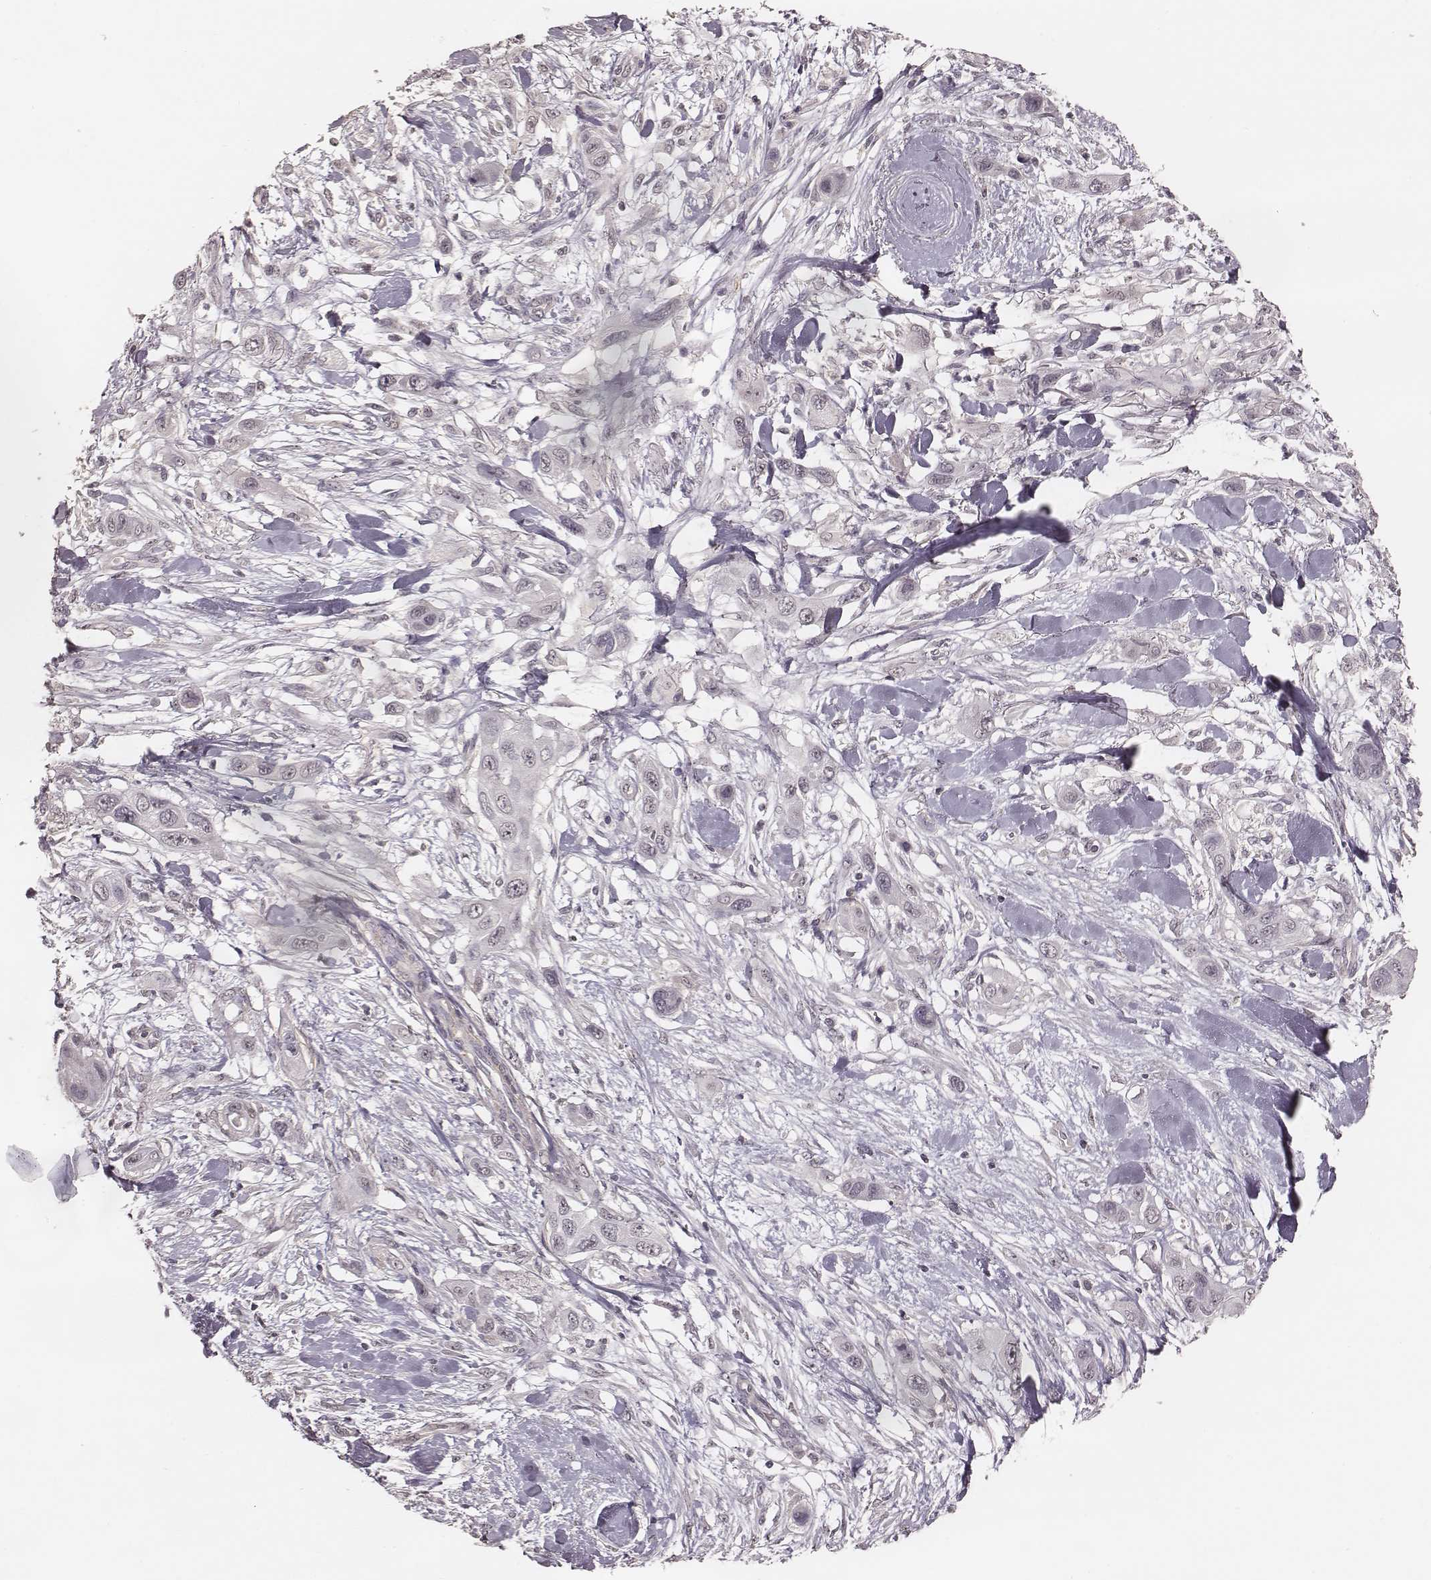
{"staining": {"intensity": "negative", "quantity": "none", "location": "none"}, "tissue": "skin cancer", "cell_type": "Tumor cells", "image_type": "cancer", "snomed": [{"axis": "morphology", "description": "Squamous cell carcinoma, NOS"}, {"axis": "topography", "description": "Skin"}], "caption": "Micrograph shows no protein positivity in tumor cells of skin cancer (squamous cell carcinoma) tissue.", "gene": "LY6K", "patient": {"sex": "male", "age": 79}}